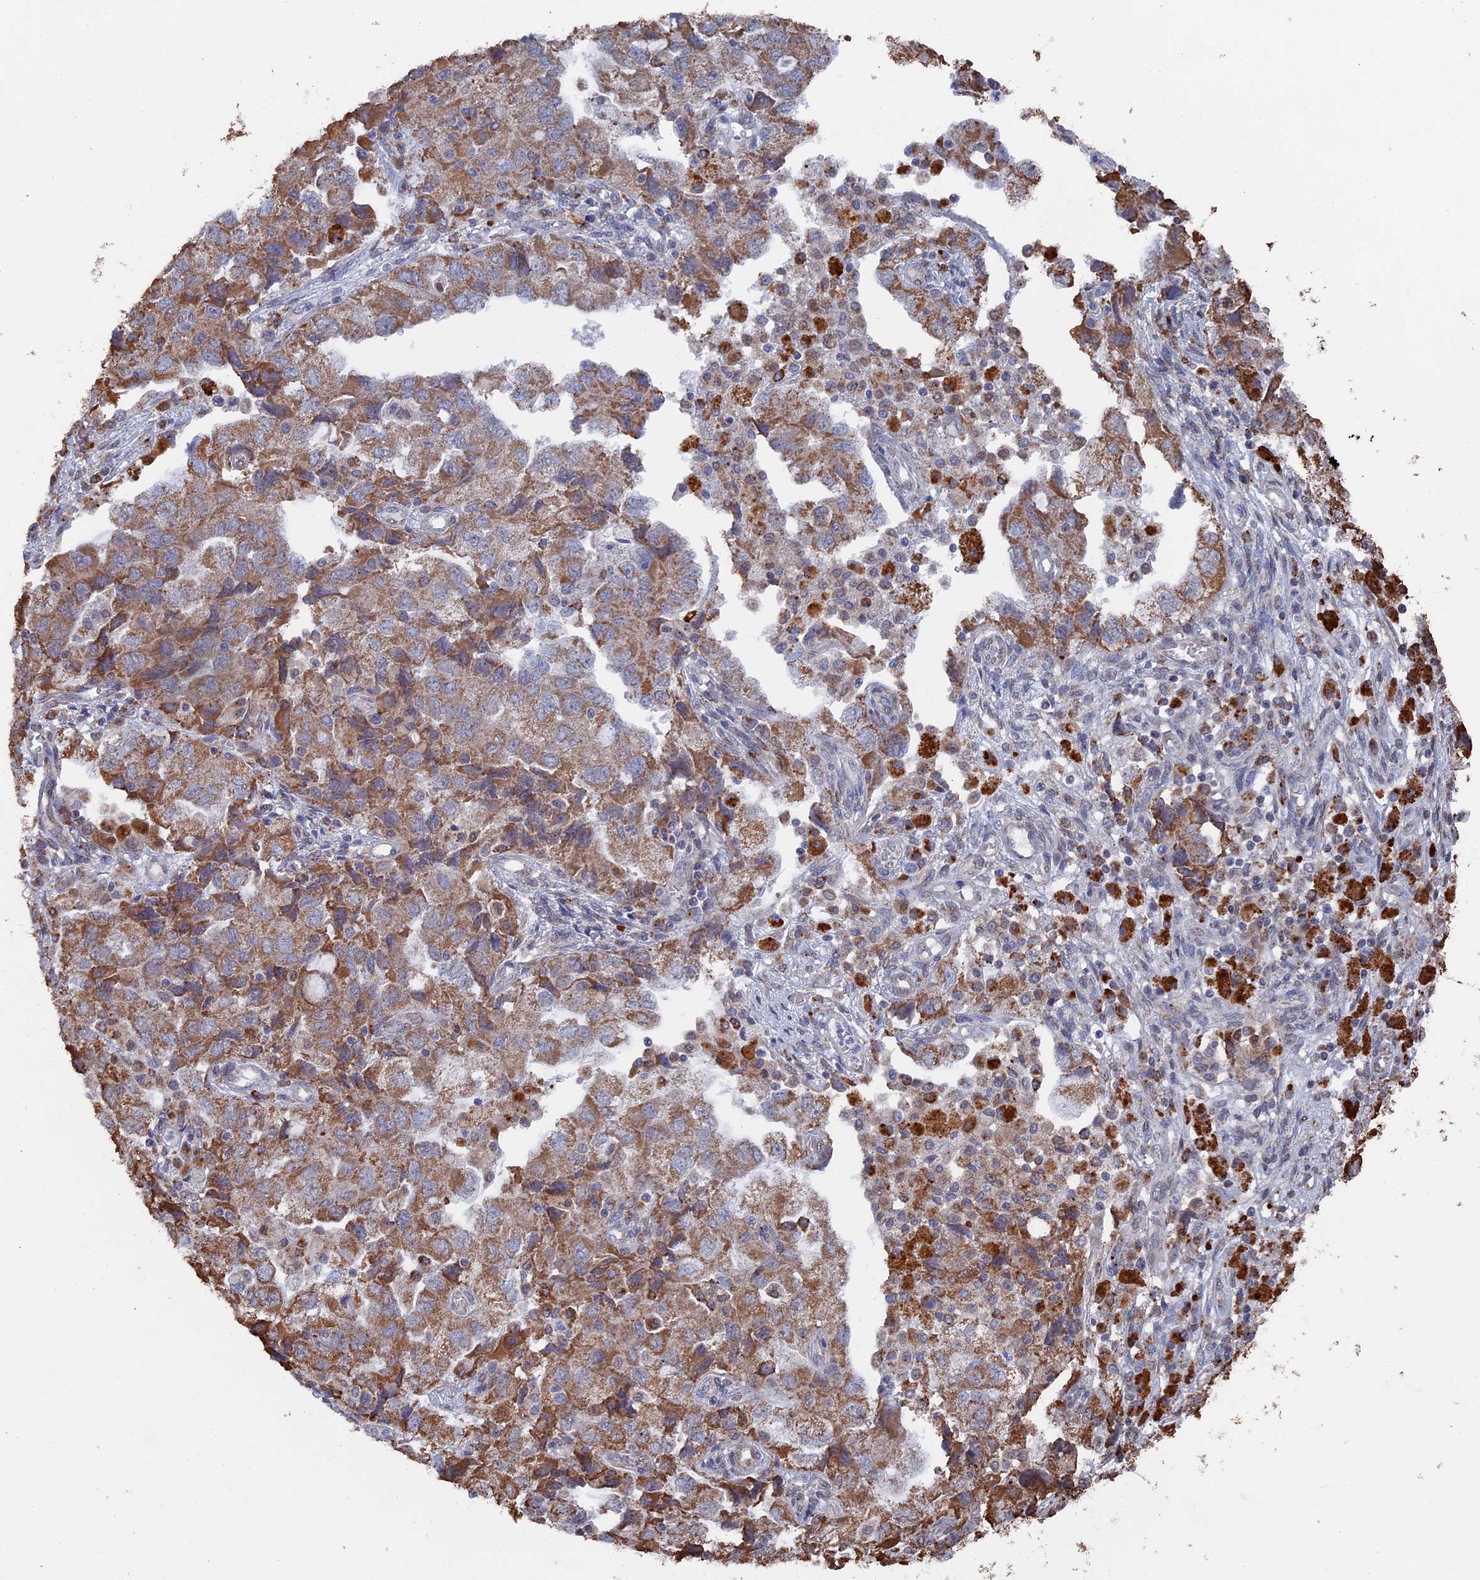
{"staining": {"intensity": "moderate", "quantity": ">75%", "location": "cytoplasmic/membranous"}, "tissue": "ovarian cancer", "cell_type": "Tumor cells", "image_type": "cancer", "snomed": [{"axis": "morphology", "description": "Carcinoma, NOS"}, {"axis": "morphology", "description": "Cystadenocarcinoma, serous, NOS"}, {"axis": "topography", "description": "Ovary"}], "caption": "Brown immunohistochemical staining in human ovarian cancer shows moderate cytoplasmic/membranous positivity in approximately >75% of tumor cells.", "gene": "SMG9", "patient": {"sex": "female", "age": 69}}